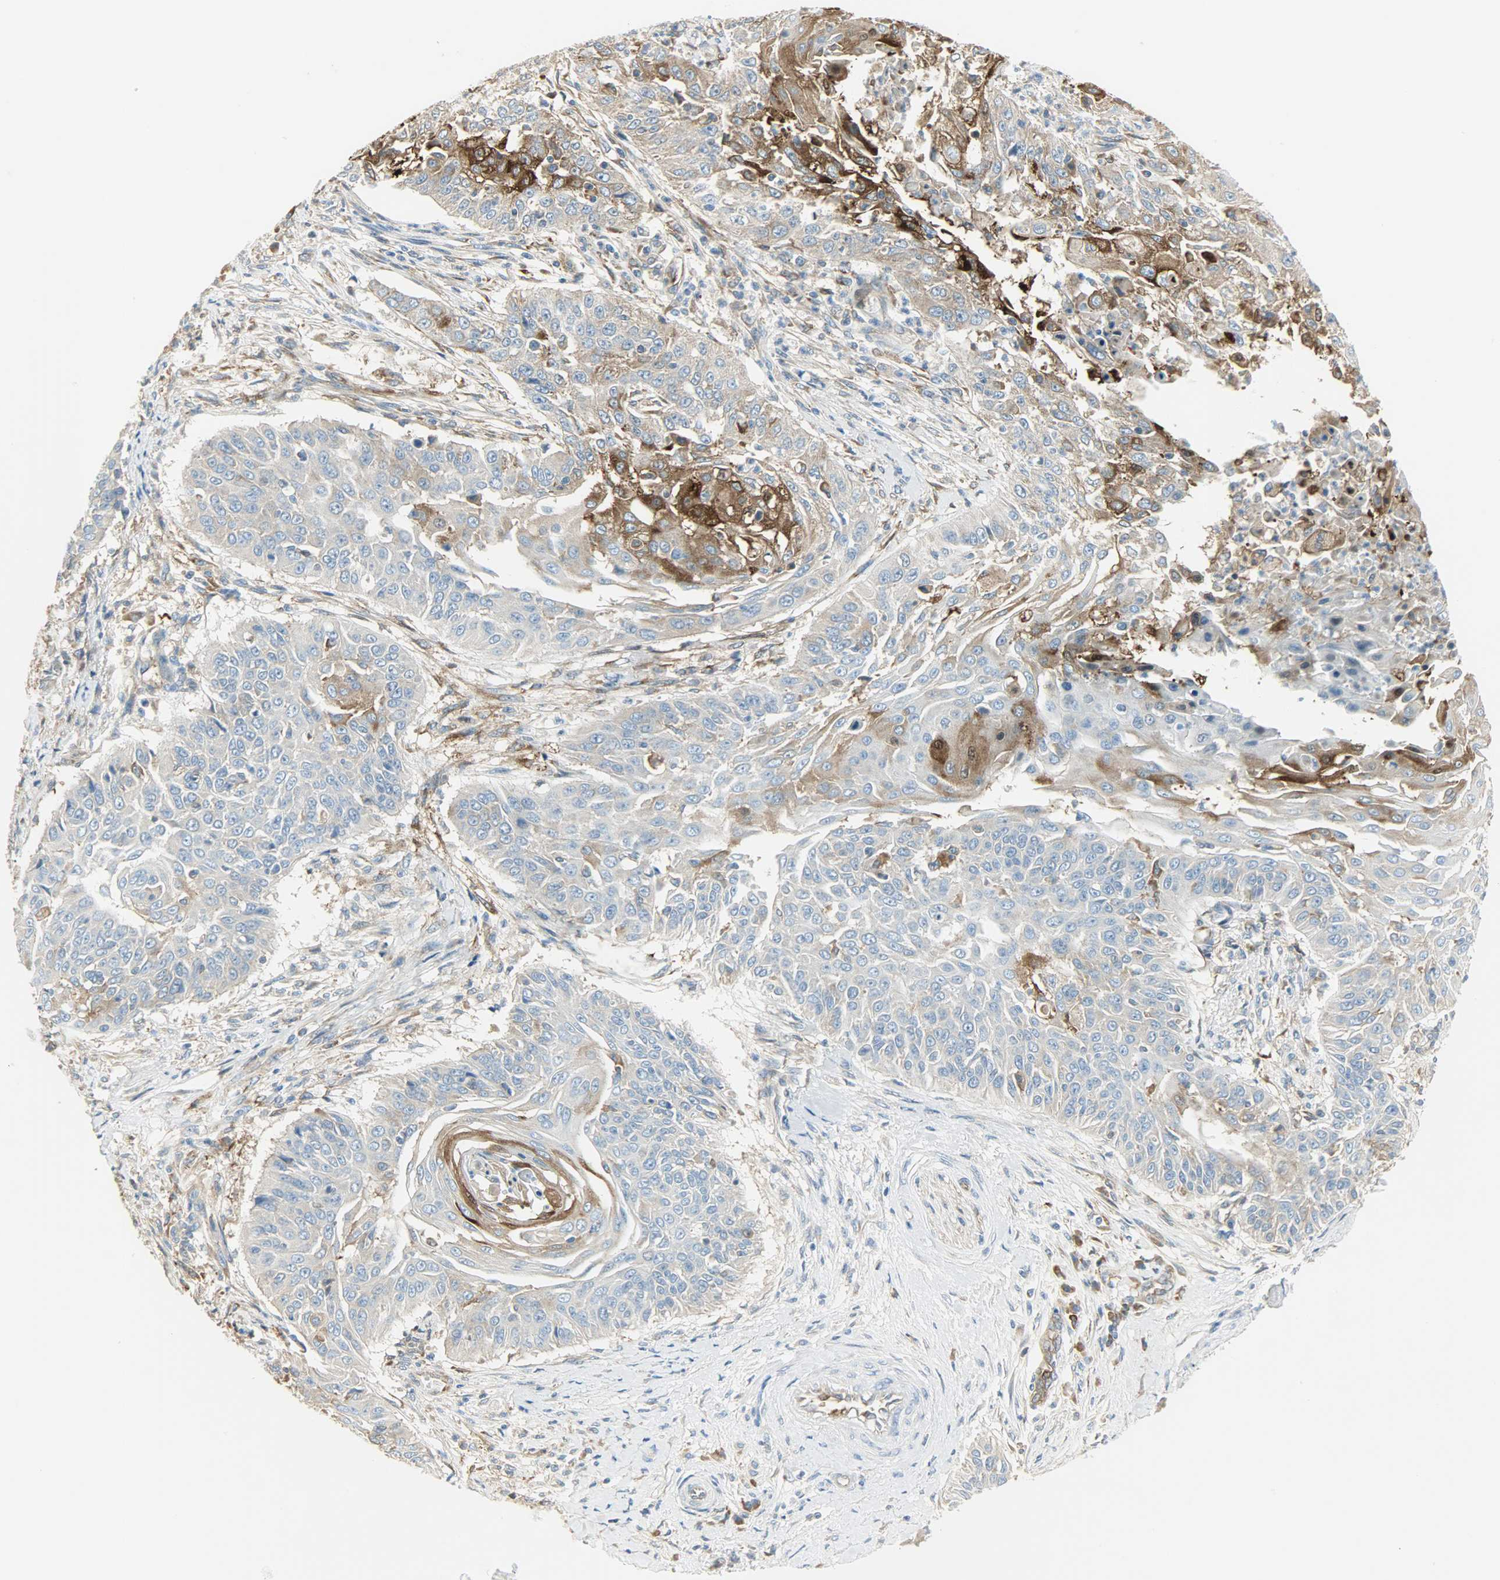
{"staining": {"intensity": "strong", "quantity": "25%-75%", "location": "cytoplasmic/membranous"}, "tissue": "cervical cancer", "cell_type": "Tumor cells", "image_type": "cancer", "snomed": [{"axis": "morphology", "description": "Squamous cell carcinoma, NOS"}, {"axis": "topography", "description": "Cervix"}], "caption": "Cervical cancer was stained to show a protein in brown. There is high levels of strong cytoplasmic/membranous expression in about 25%-75% of tumor cells.", "gene": "WARS1", "patient": {"sex": "female", "age": 33}}